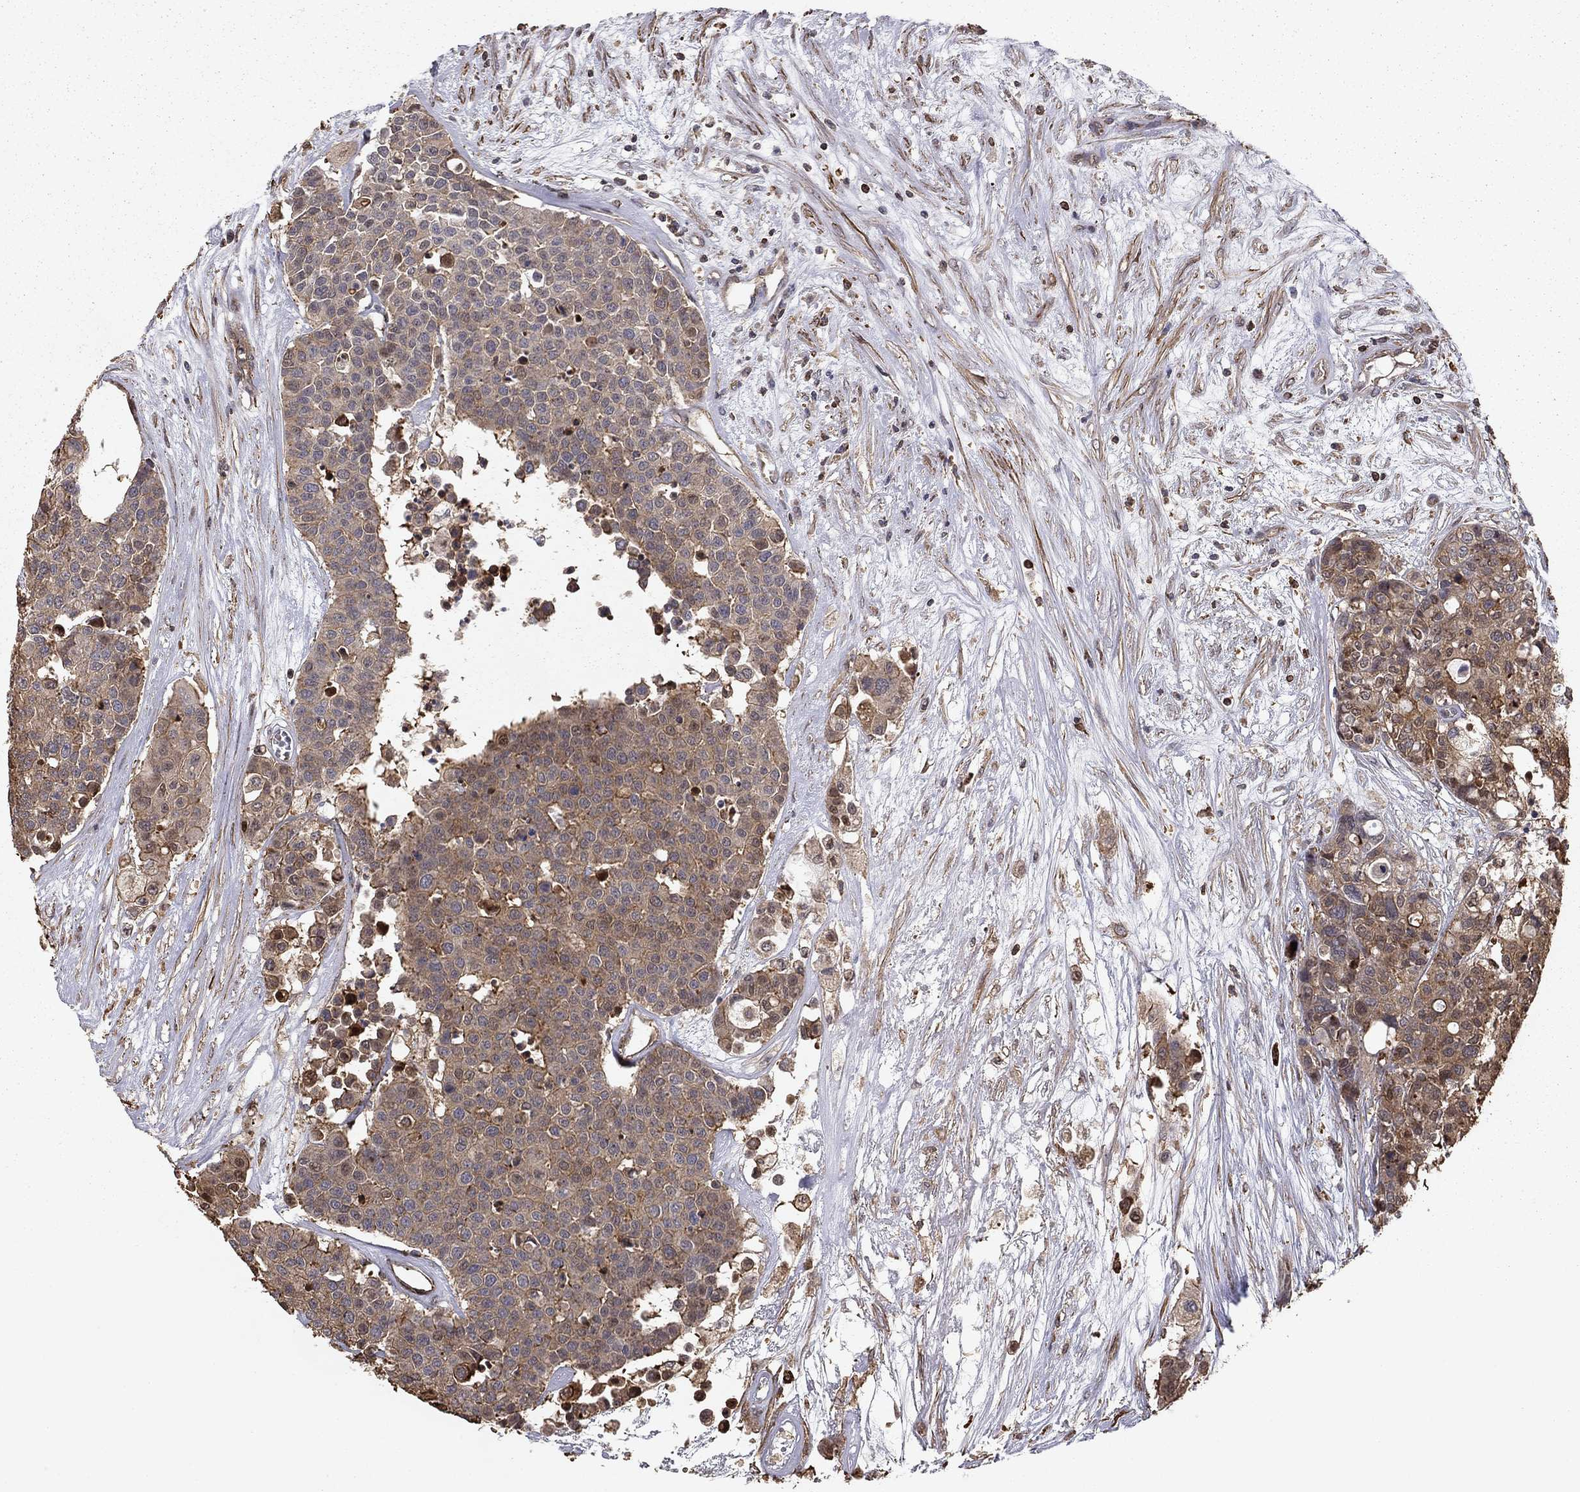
{"staining": {"intensity": "weak", "quantity": "25%-75%", "location": "cytoplasmic/membranous"}, "tissue": "carcinoid", "cell_type": "Tumor cells", "image_type": "cancer", "snomed": [{"axis": "morphology", "description": "Carcinoid, malignant, NOS"}, {"axis": "topography", "description": "Colon"}], "caption": "Human carcinoid stained with a protein marker displays weak staining in tumor cells.", "gene": "HABP4", "patient": {"sex": "male", "age": 81}}